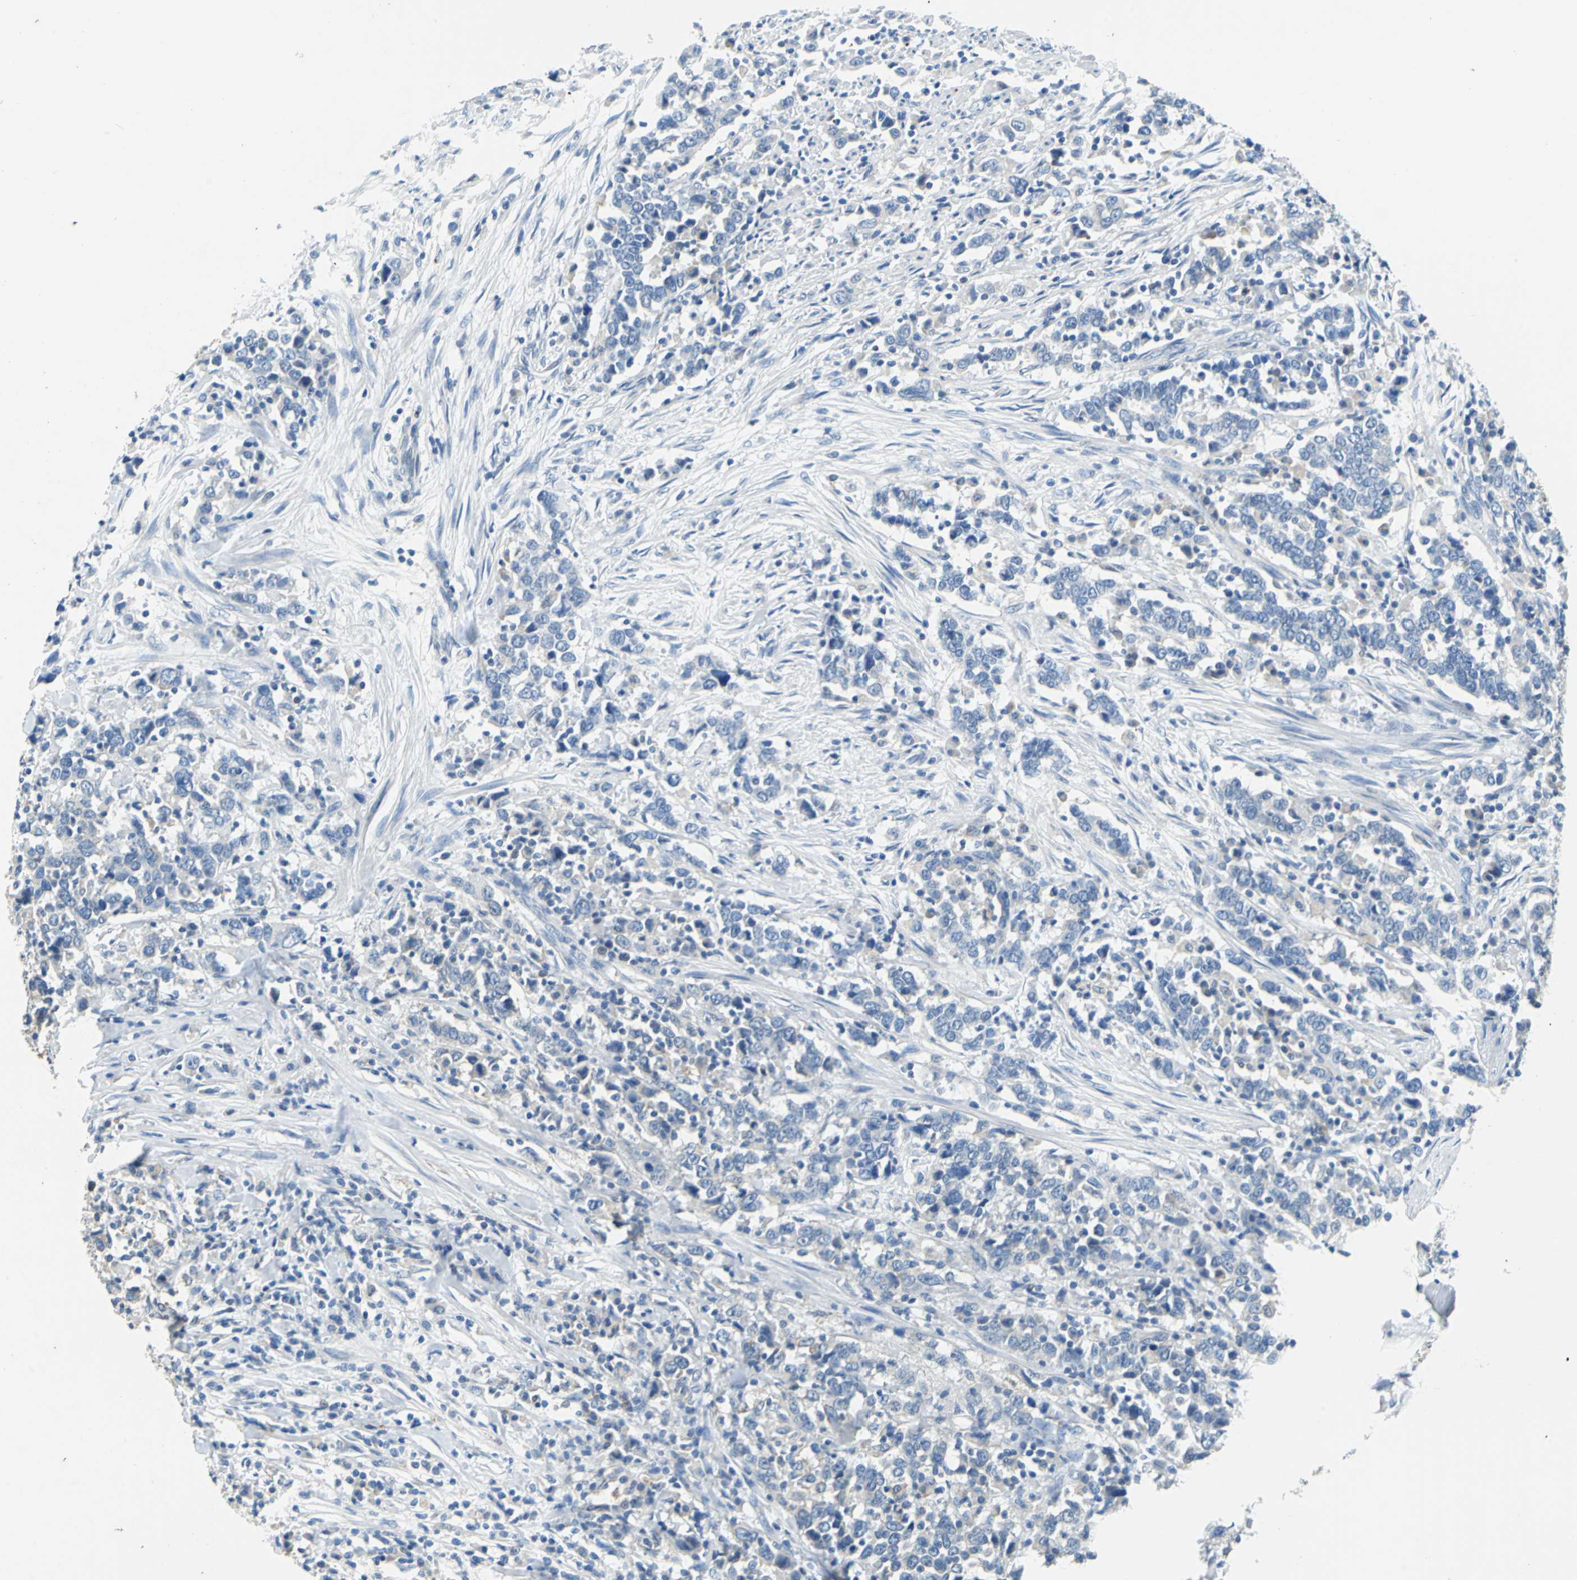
{"staining": {"intensity": "negative", "quantity": "none", "location": "none"}, "tissue": "urothelial cancer", "cell_type": "Tumor cells", "image_type": "cancer", "snomed": [{"axis": "morphology", "description": "Urothelial carcinoma, High grade"}, {"axis": "topography", "description": "Urinary bladder"}], "caption": "DAB immunohistochemical staining of human urothelial cancer reveals no significant expression in tumor cells.", "gene": "TEX264", "patient": {"sex": "male", "age": 61}}